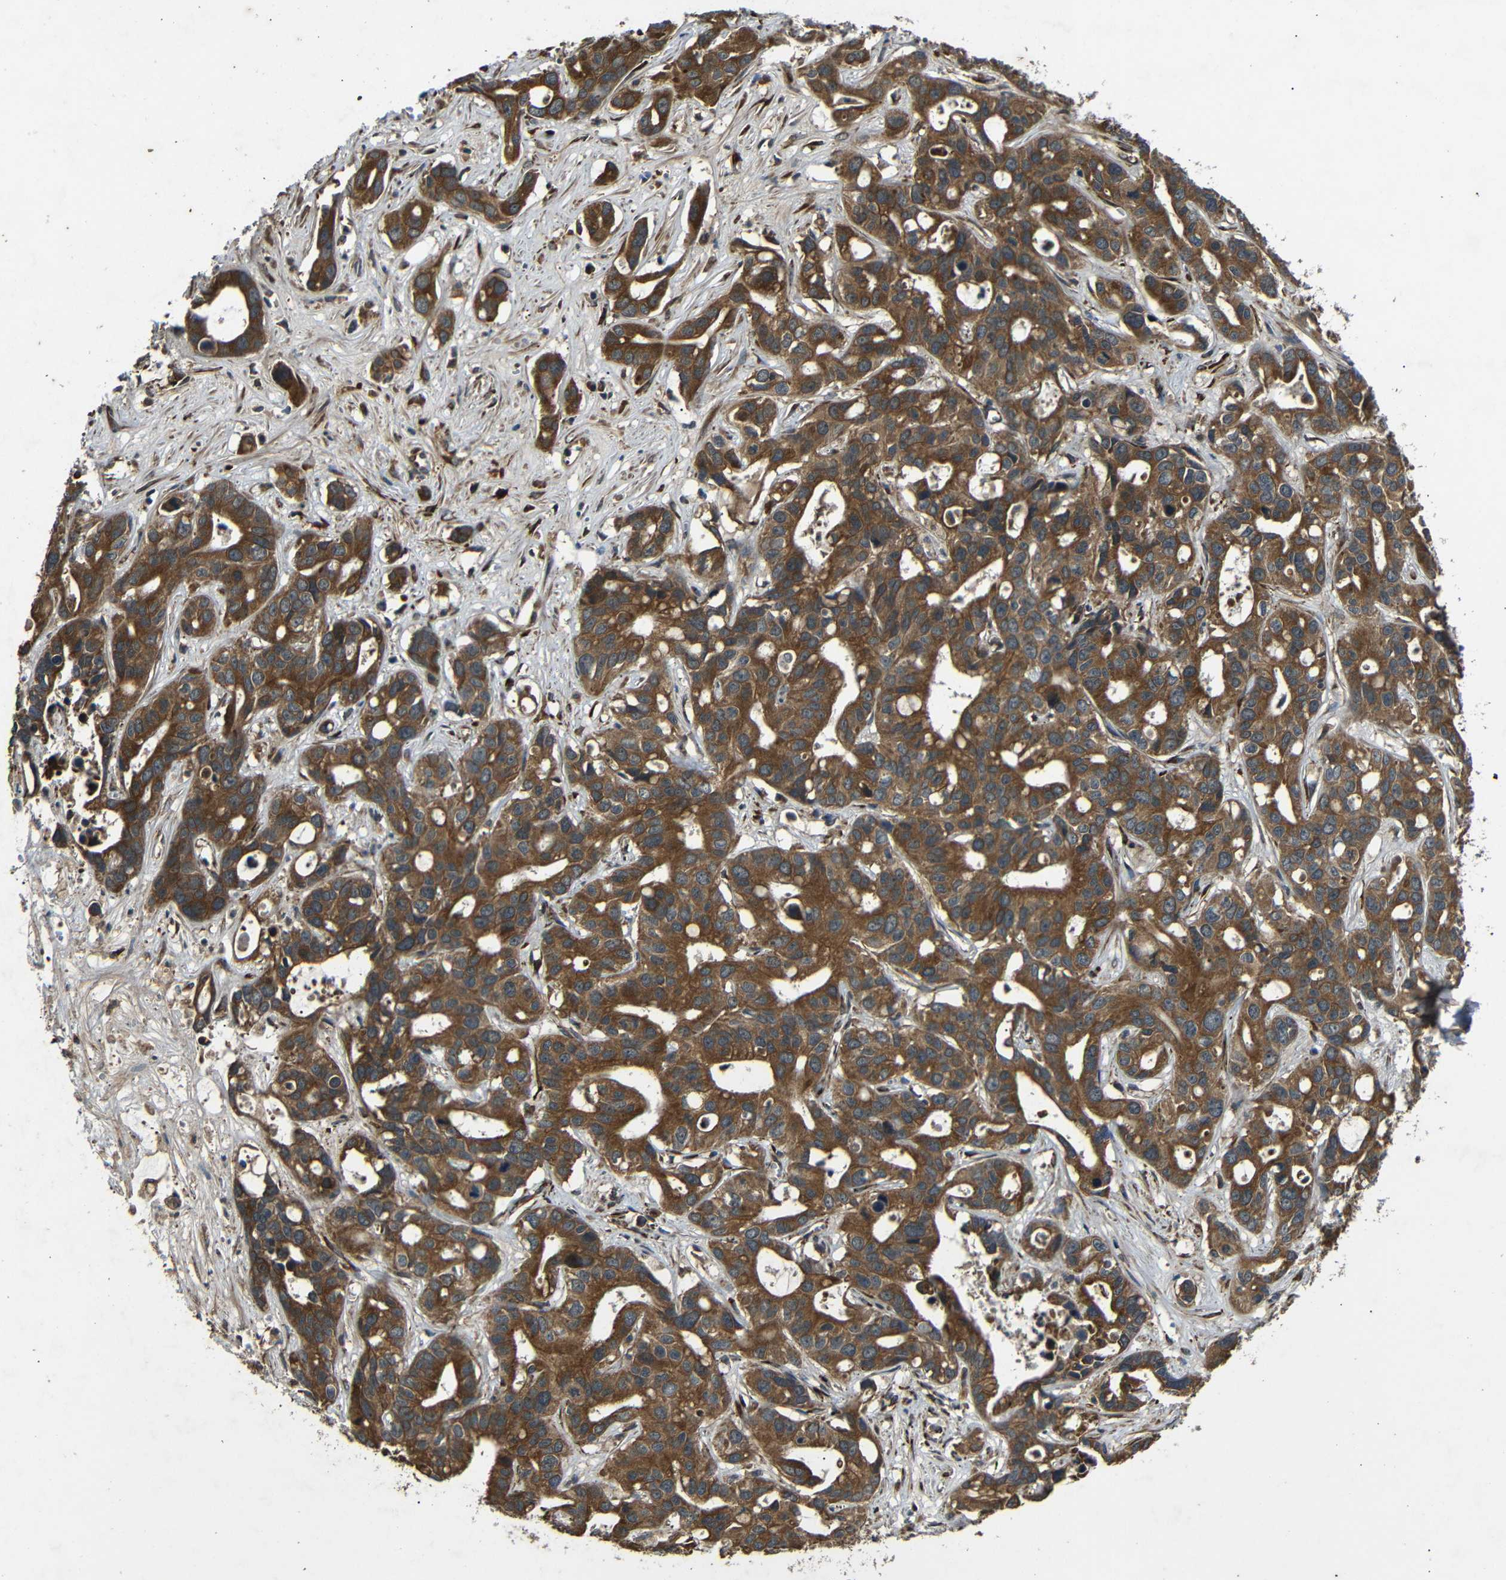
{"staining": {"intensity": "strong", "quantity": ">75%", "location": "cytoplasmic/membranous"}, "tissue": "liver cancer", "cell_type": "Tumor cells", "image_type": "cancer", "snomed": [{"axis": "morphology", "description": "Cholangiocarcinoma"}, {"axis": "topography", "description": "Liver"}], "caption": "A photomicrograph showing strong cytoplasmic/membranous positivity in about >75% of tumor cells in cholangiocarcinoma (liver), as visualized by brown immunohistochemical staining.", "gene": "TRPC1", "patient": {"sex": "female", "age": 65}}